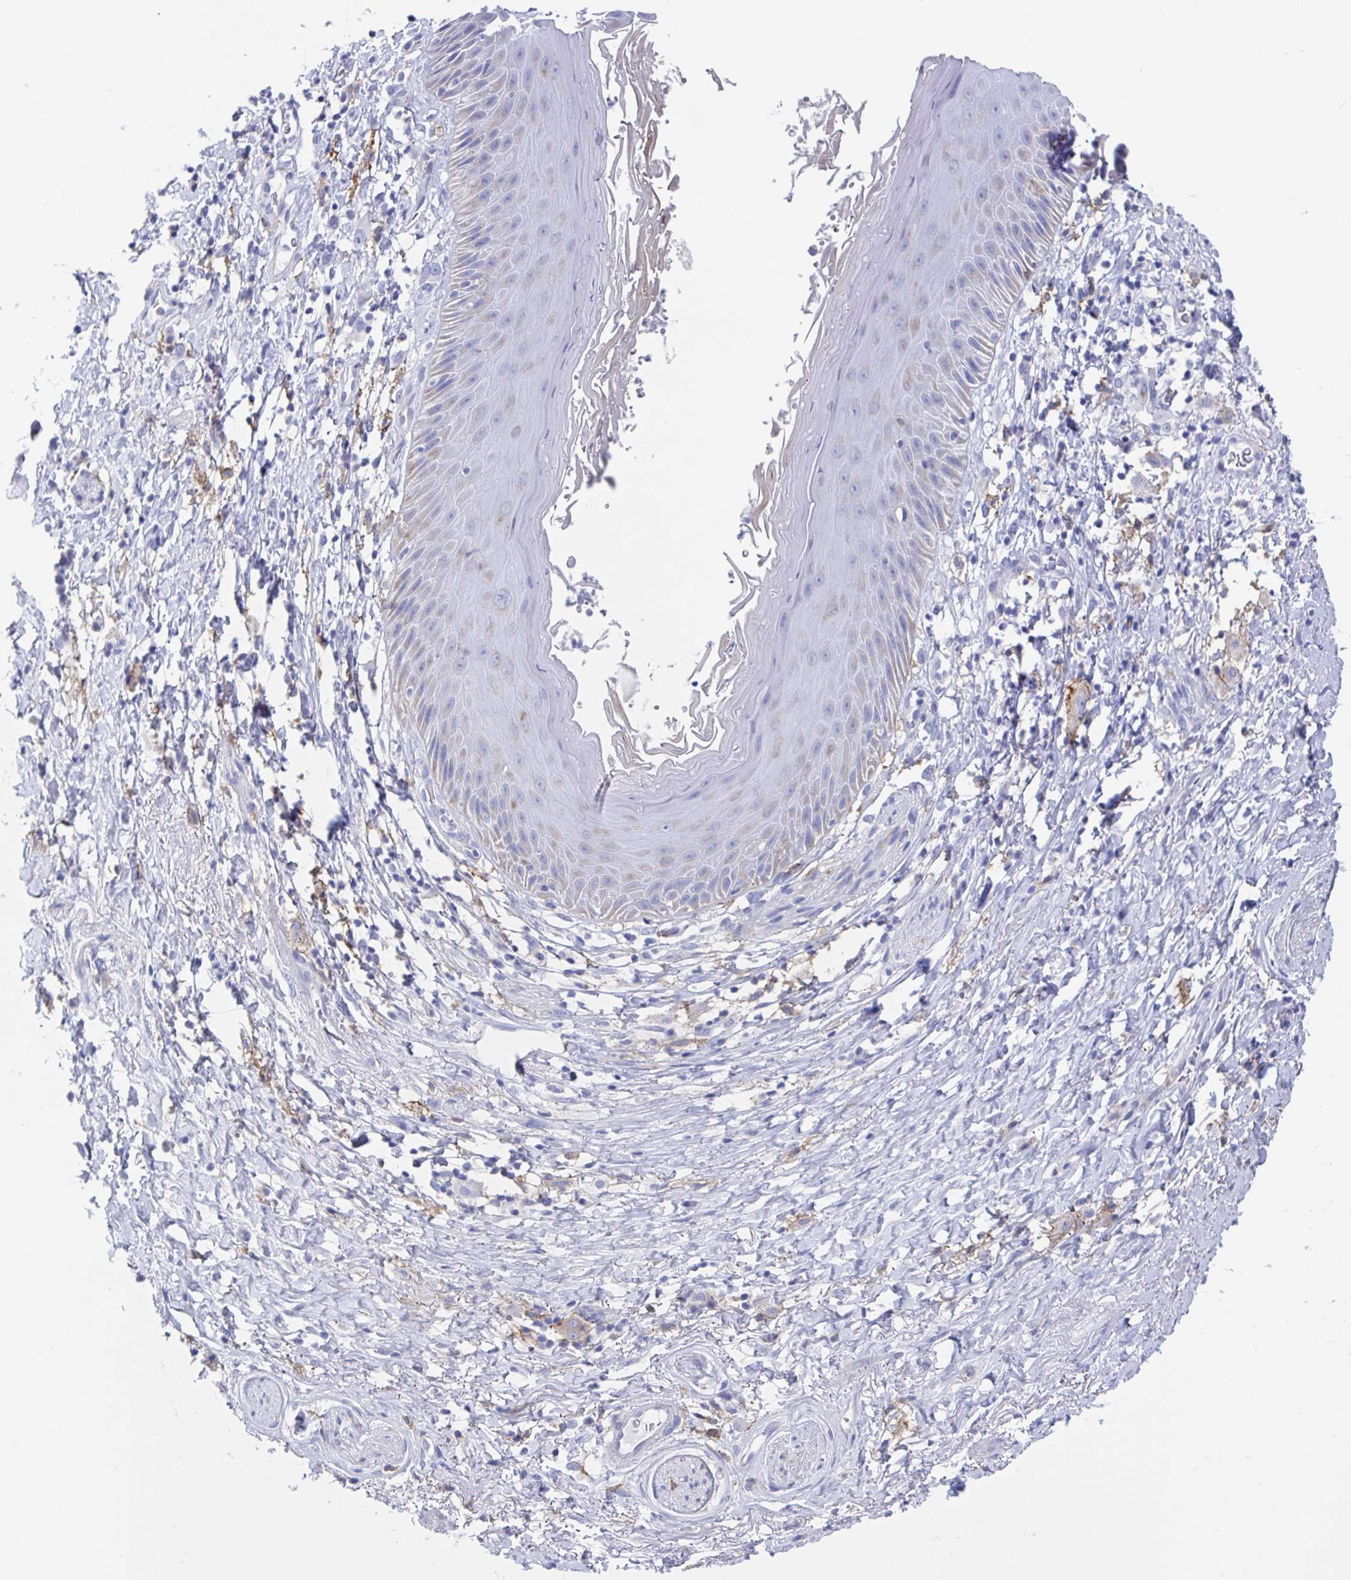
{"staining": {"intensity": "weak", "quantity": "<25%", "location": "cytoplasmic/membranous"}, "tissue": "skin", "cell_type": "Epidermal cells", "image_type": "normal", "snomed": [{"axis": "morphology", "description": "Normal tissue, NOS"}, {"axis": "topography", "description": "Anal"}], "caption": "DAB immunohistochemical staining of normal skin exhibits no significant staining in epidermal cells.", "gene": "FCGR3A", "patient": {"sex": "male", "age": 78}}